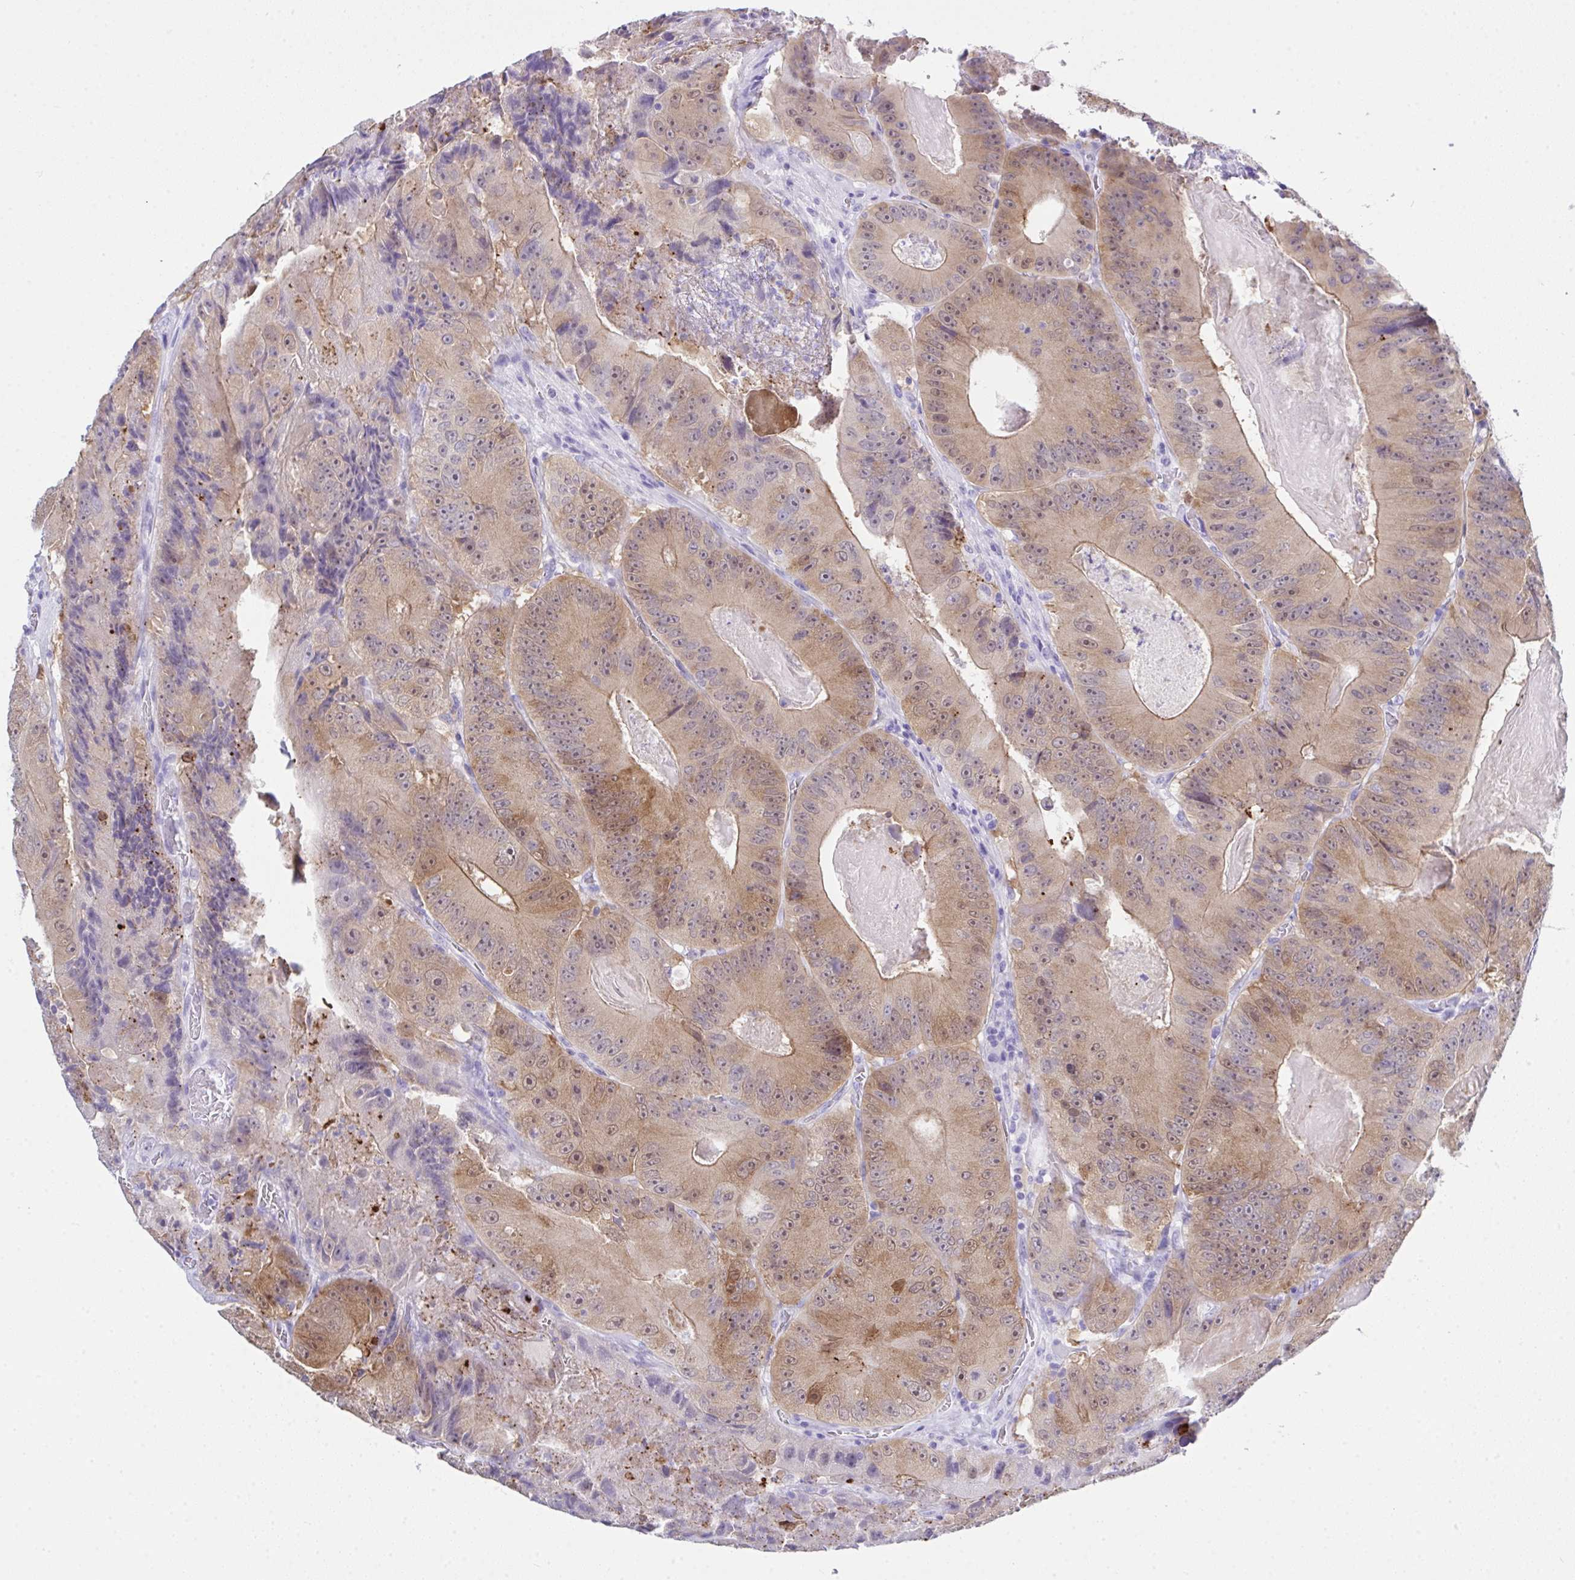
{"staining": {"intensity": "weak", "quantity": "25%-75%", "location": "cytoplasmic/membranous"}, "tissue": "colorectal cancer", "cell_type": "Tumor cells", "image_type": "cancer", "snomed": [{"axis": "morphology", "description": "Adenocarcinoma, NOS"}, {"axis": "topography", "description": "Colon"}], "caption": "About 25%-75% of tumor cells in human colorectal cancer (adenocarcinoma) display weak cytoplasmic/membranous protein positivity as visualized by brown immunohistochemical staining.", "gene": "LGALS4", "patient": {"sex": "female", "age": 86}}